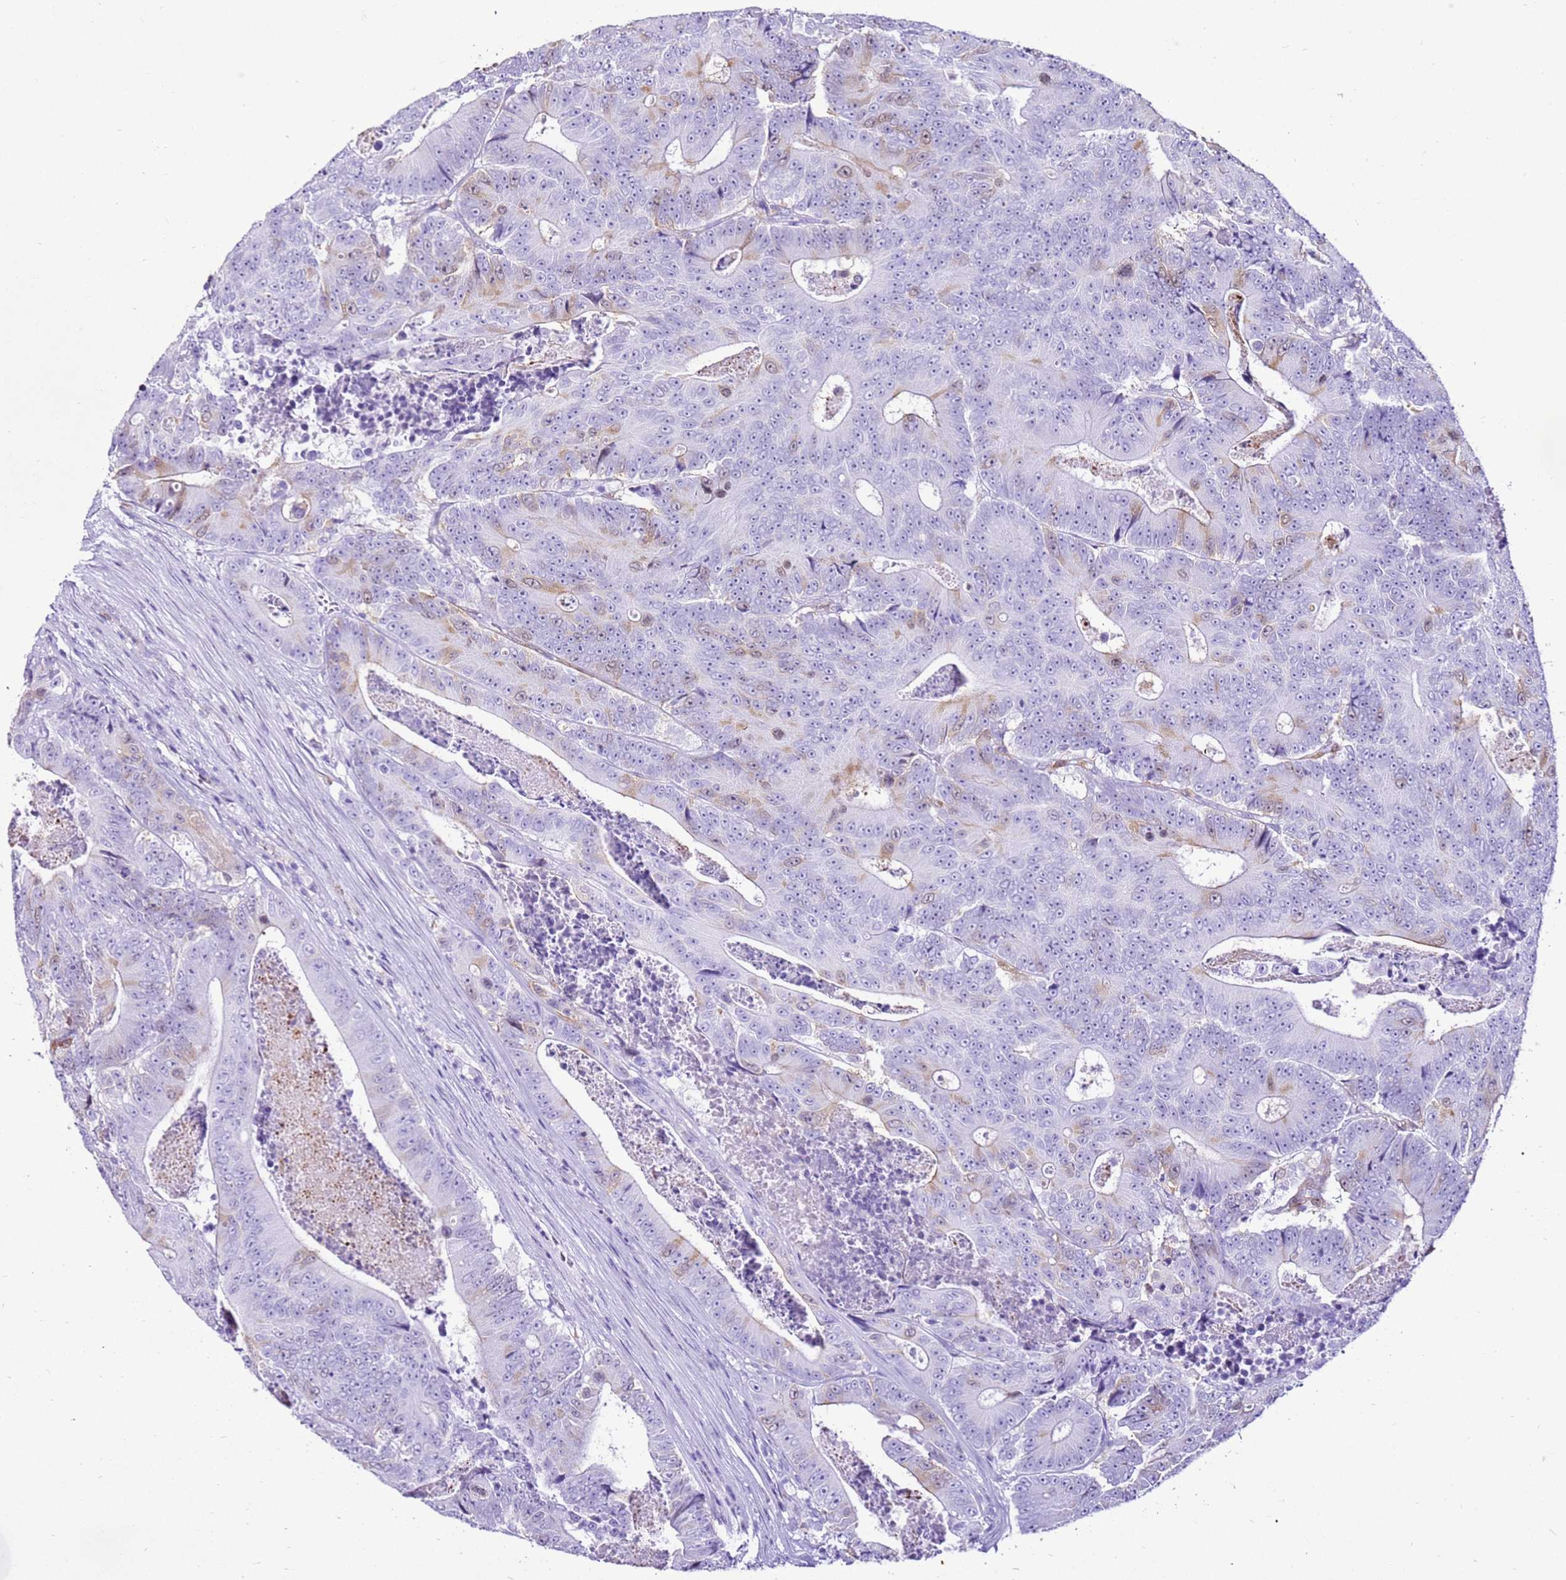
{"staining": {"intensity": "weak", "quantity": "<25%", "location": "cytoplasmic/membranous,nuclear"}, "tissue": "colorectal cancer", "cell_type": "Tumor cells", "image_type": "cancer", "snomed": [{"axis": "morphology", "description": "Adenocarcinoma, NOS"}, {"axis": "topography", "description": "Colon"}], "caption": "Adenocarcinoma (colorectal) was stained to show a protein in brown. There is no significant expression in tumor cells. The staining is performed using DAB brown chromogen with nuclei counter-stained in using hematoxylin.", "gene": "SPC25", "patient": {"sex": "male", "age": 83}}